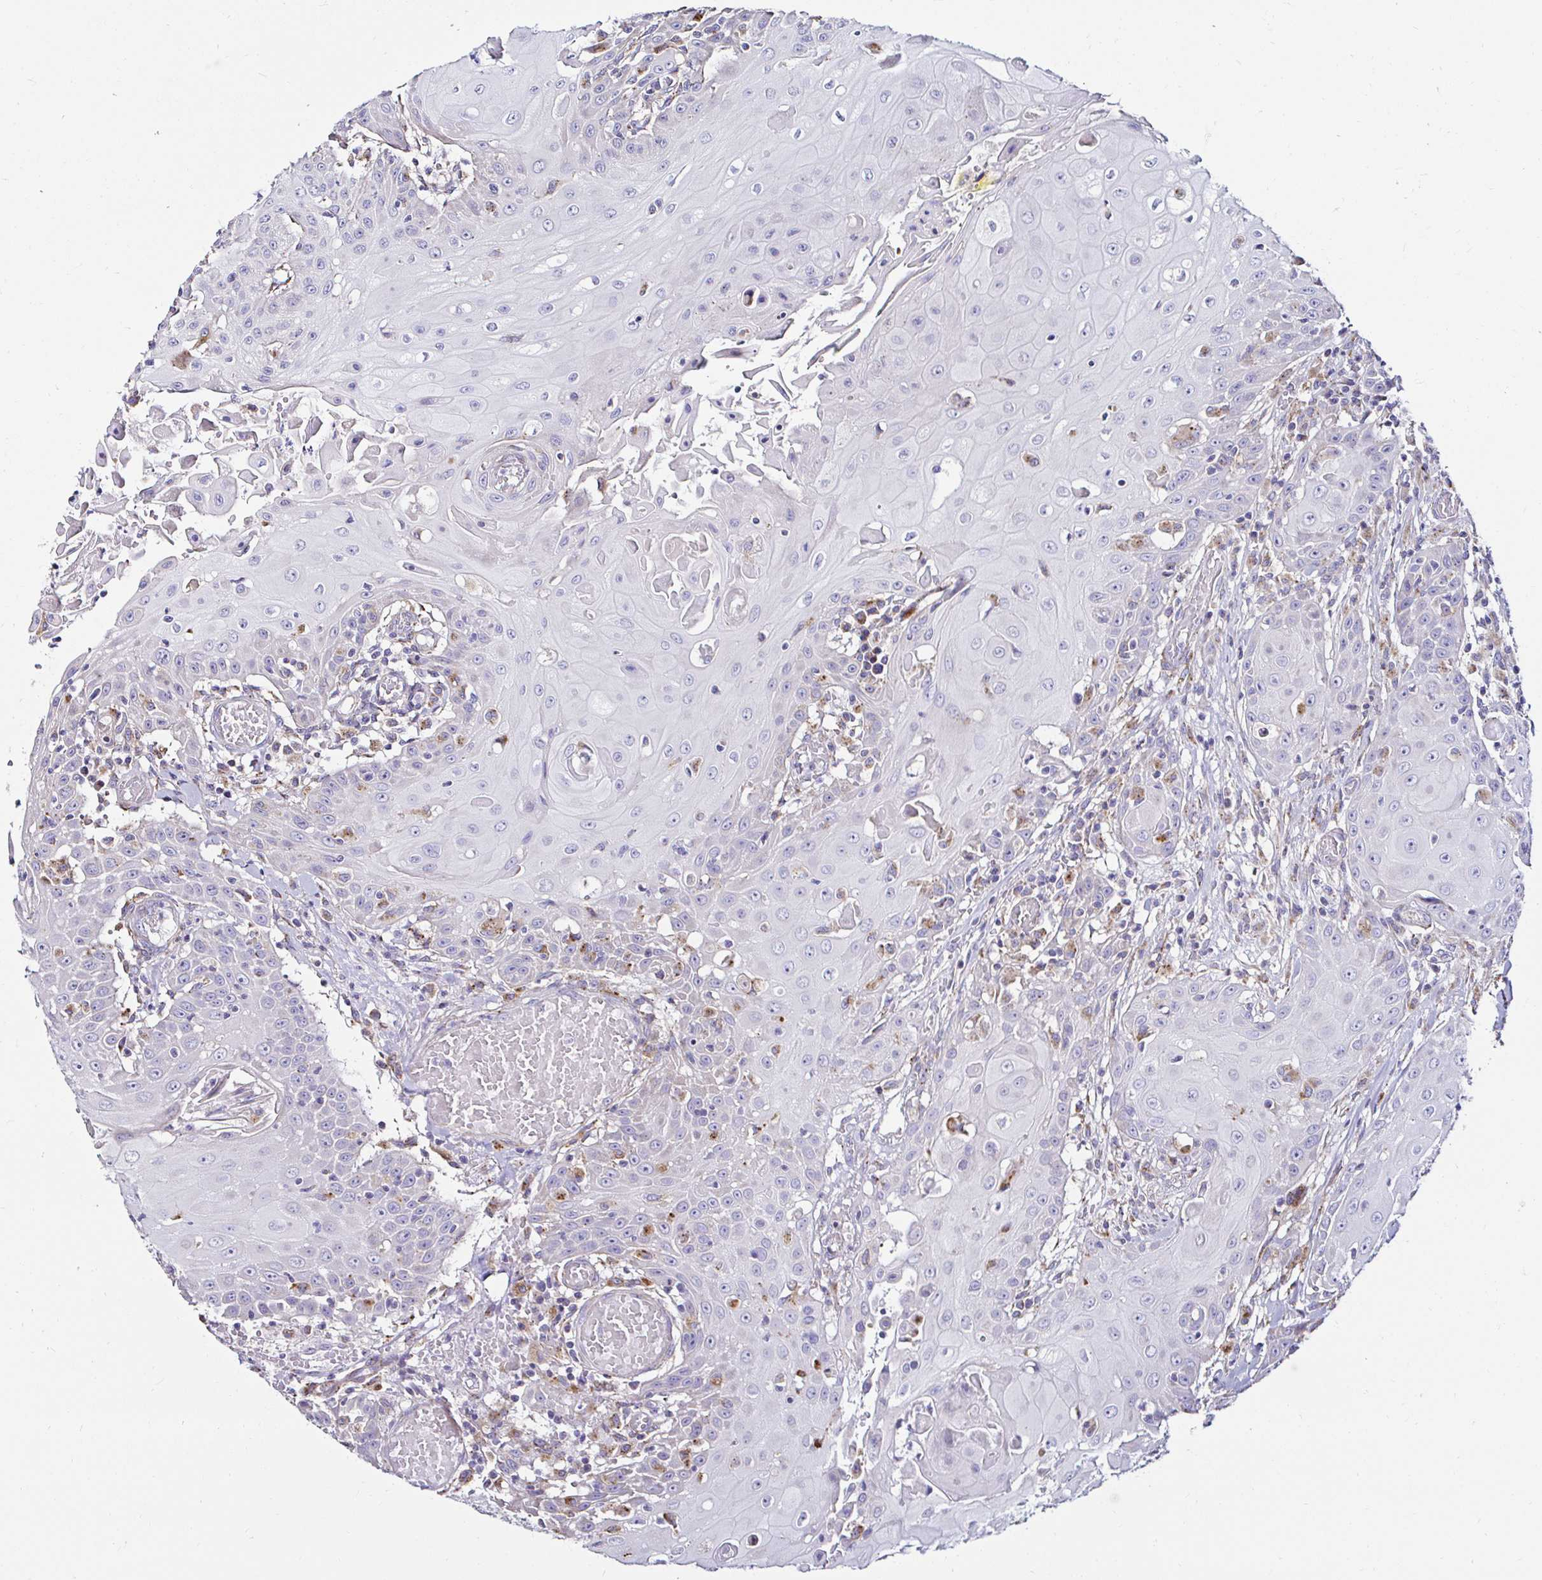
{"staining": {"intensity": "negative", "quantity": "none", "location": "none"}, "tissue": "head and neck cancer", "cell_type": "Tumor cells", "image_type": "cancer", "snomed": [{"axis": "morphology", "description": "Normal tissue, NOS"}, {"axis": "morphology", "description": "Squamous cell carcinoma, NOS"}, {"axis": "topography", "description": "Oral tissue"}, {"axis": "topography", "description": "Head-Neck"}], "caption": "DAB immunohistochemical staining of head and neck squamous cell carcinoma displays no significant positivity in tumor cells.", "gene": "GALNS", "patient": {"sex": "female", "age": 55}}